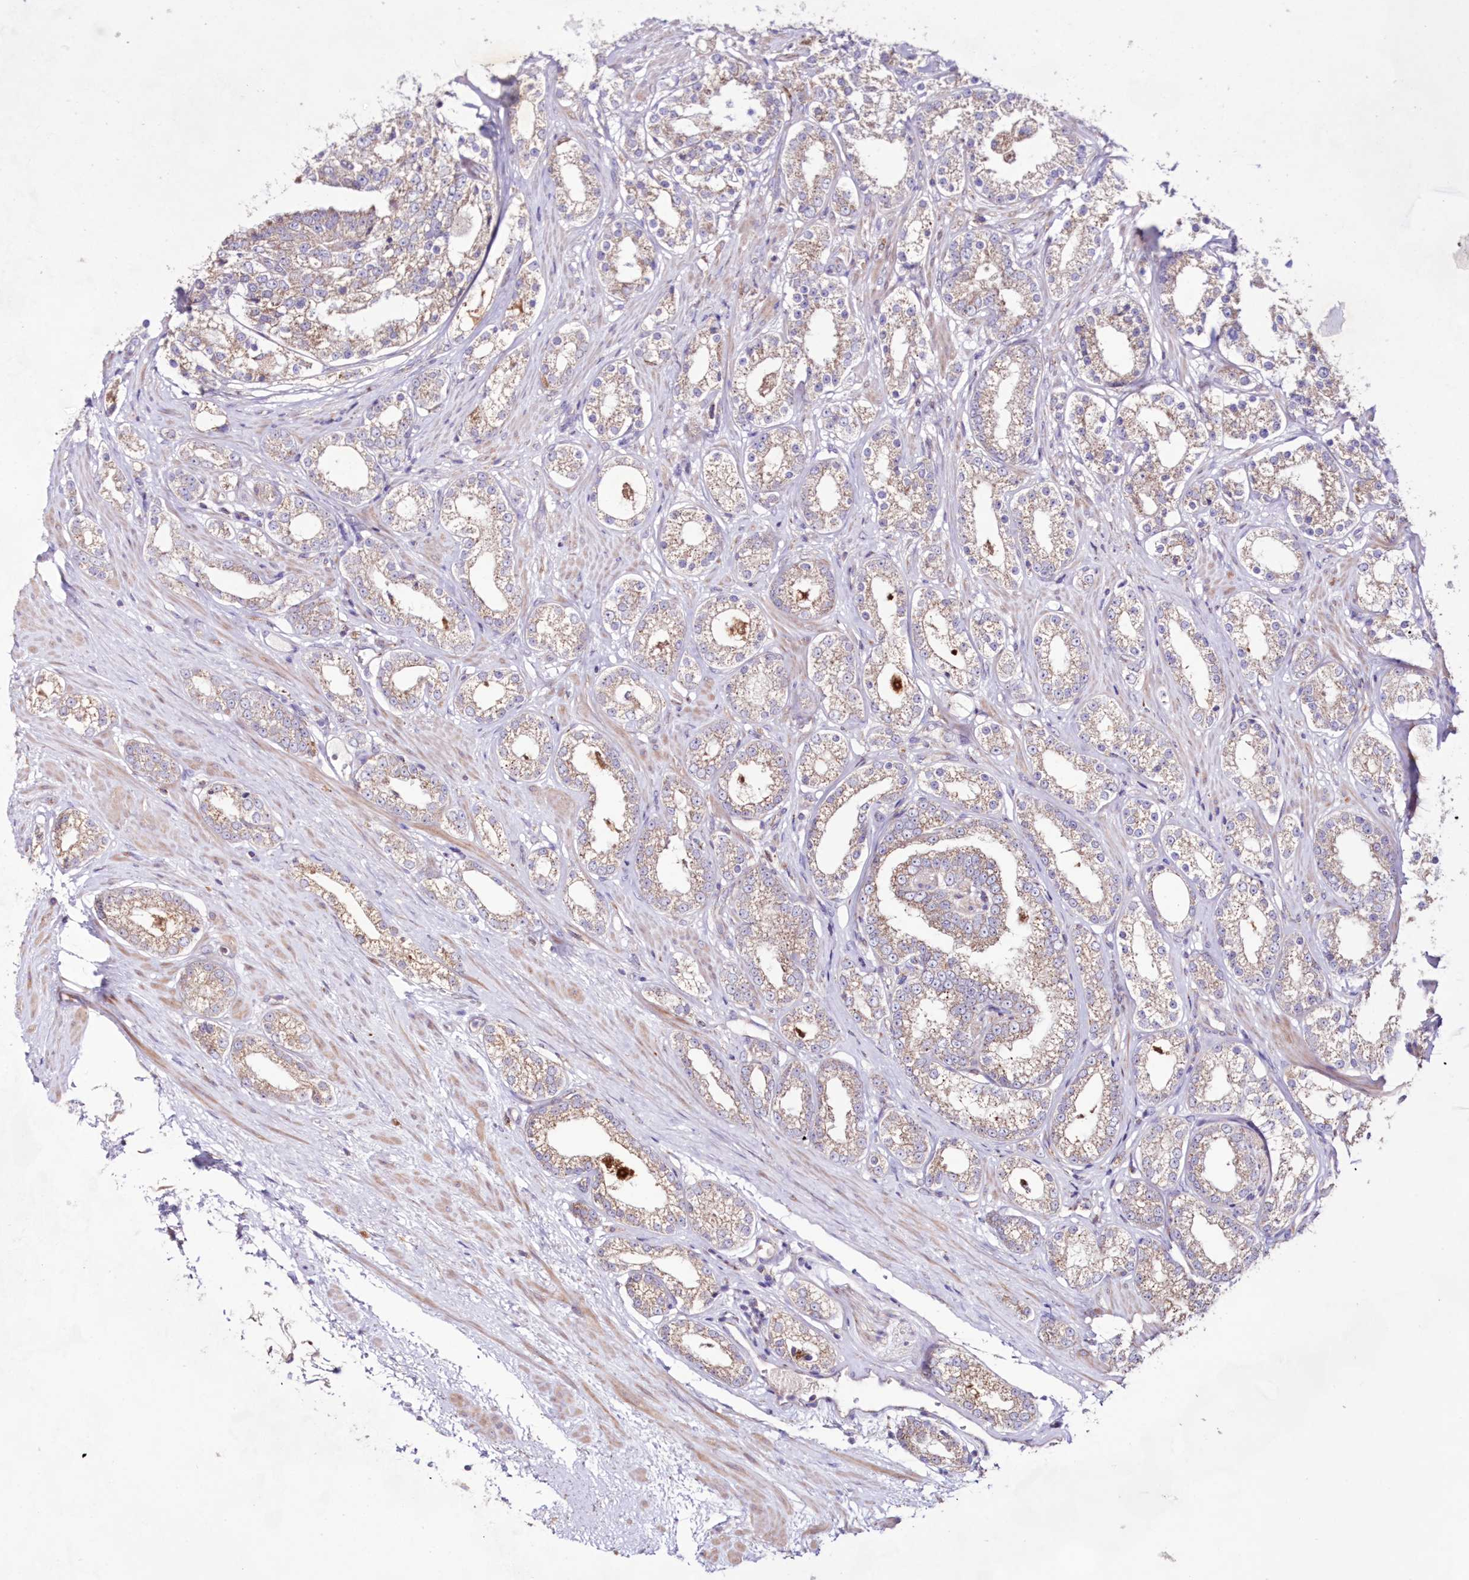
{"staining": {"intensity": "weak", "quantity": "25%-75%", "location": "cytoplasmic/membranous"}, "tissue": "prostate cancer", "cell_type": "Tumor cells", "image_type": "cancer", "snomed": [{"axis": "morphology", "description": "Normal tissue, NOS"}, {"axis": "morphology", "description": "Adenocarcinoma, High grade"}, {"axis": "topography", "description": "Prostate"}], "caption": "Immunohistochemical staining of prostate cancer (adenocarcinoma (high-grade)) shows low levels of weak cytoplasmic/membranous protein staining in approximately 25%-75% of tumor cells. (Brightfield microscopy of DAB IHC at high magnification).", "gene": "HADHB", "patient": {"sex": "male", "age": 83}}